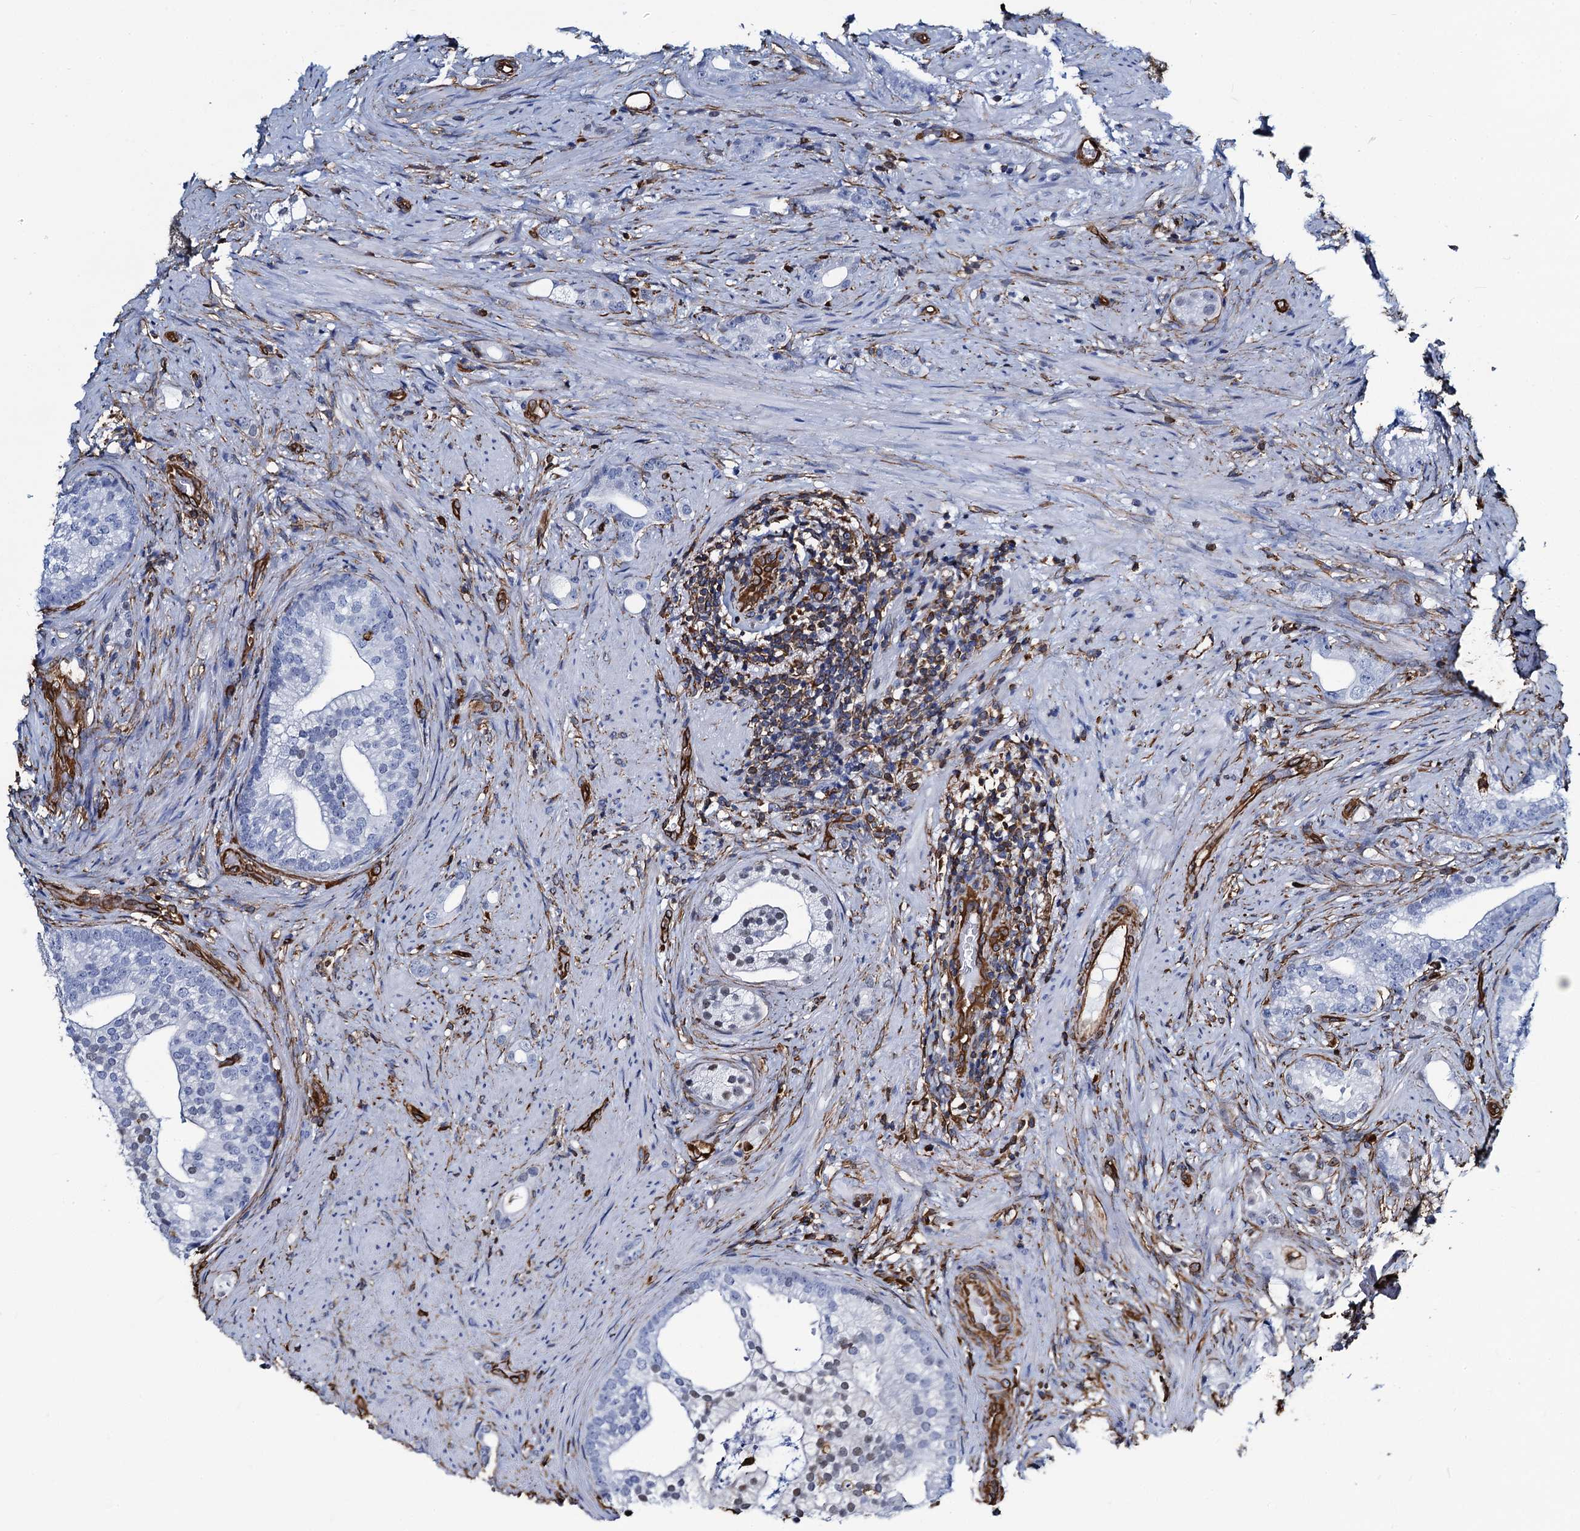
{"staining": {"intensity": "negative", "quantity": "none", "location": "none"}, "tissue": "prostate cancer", "cell_type": "Tumor cells", "image_type": "cancer", "snomed": [{"axis": "morphology", "description": "Adenocarcinoma, Low grade"}, {"axis": "topography", "description": "Prostate"}], "caption": "Histopathology image shows no significant protein positivity in tumor cells of prostate cancer.", "gene": "PGM2", "patient": {"sex": "male", "age": 71}}